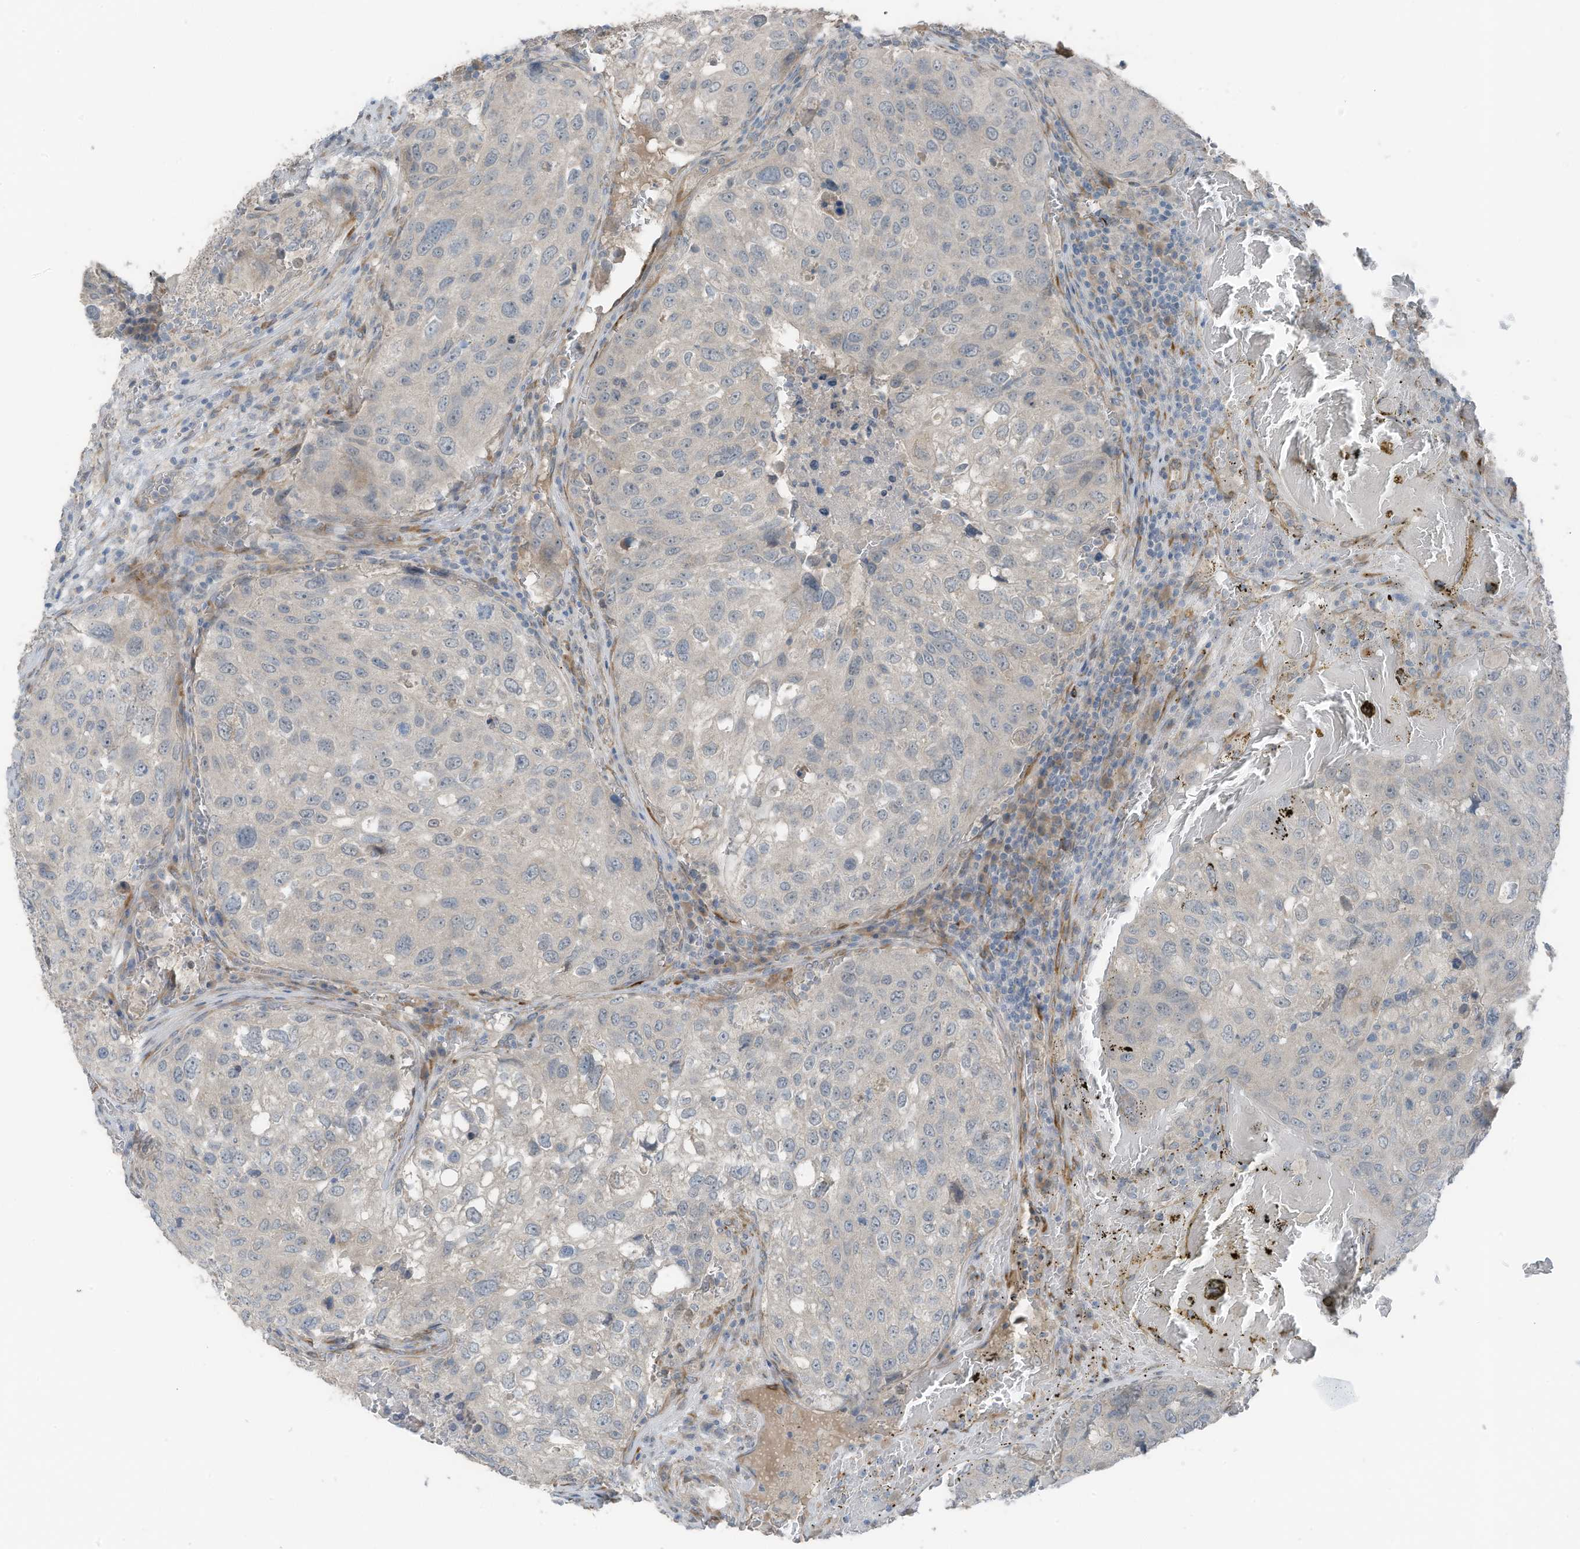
{"staining": {"intensity": "negative", "quantity": "none", "location": "none"}, "tissue": "urothelial cancer", "cell_type": "Tumor cells", "image_type": "cancer", "snomed": [{"axis": "morphology", "description": "Urothelial carcinoma, High grade"}, {"axis": "topography", "description": "Lymph node"}, {"axis": "topography", "description": "Urinary bladder"}], "caption": "IHC micrograph of neoplastic tissue: human urothelial cancer stained with DAB (3,3'-diaminobenzidine) demonstrates no significant protein positivity in tumor cells.", "gene": "ARHGEF33", "patient": {"sex": "male", "age": 51}}